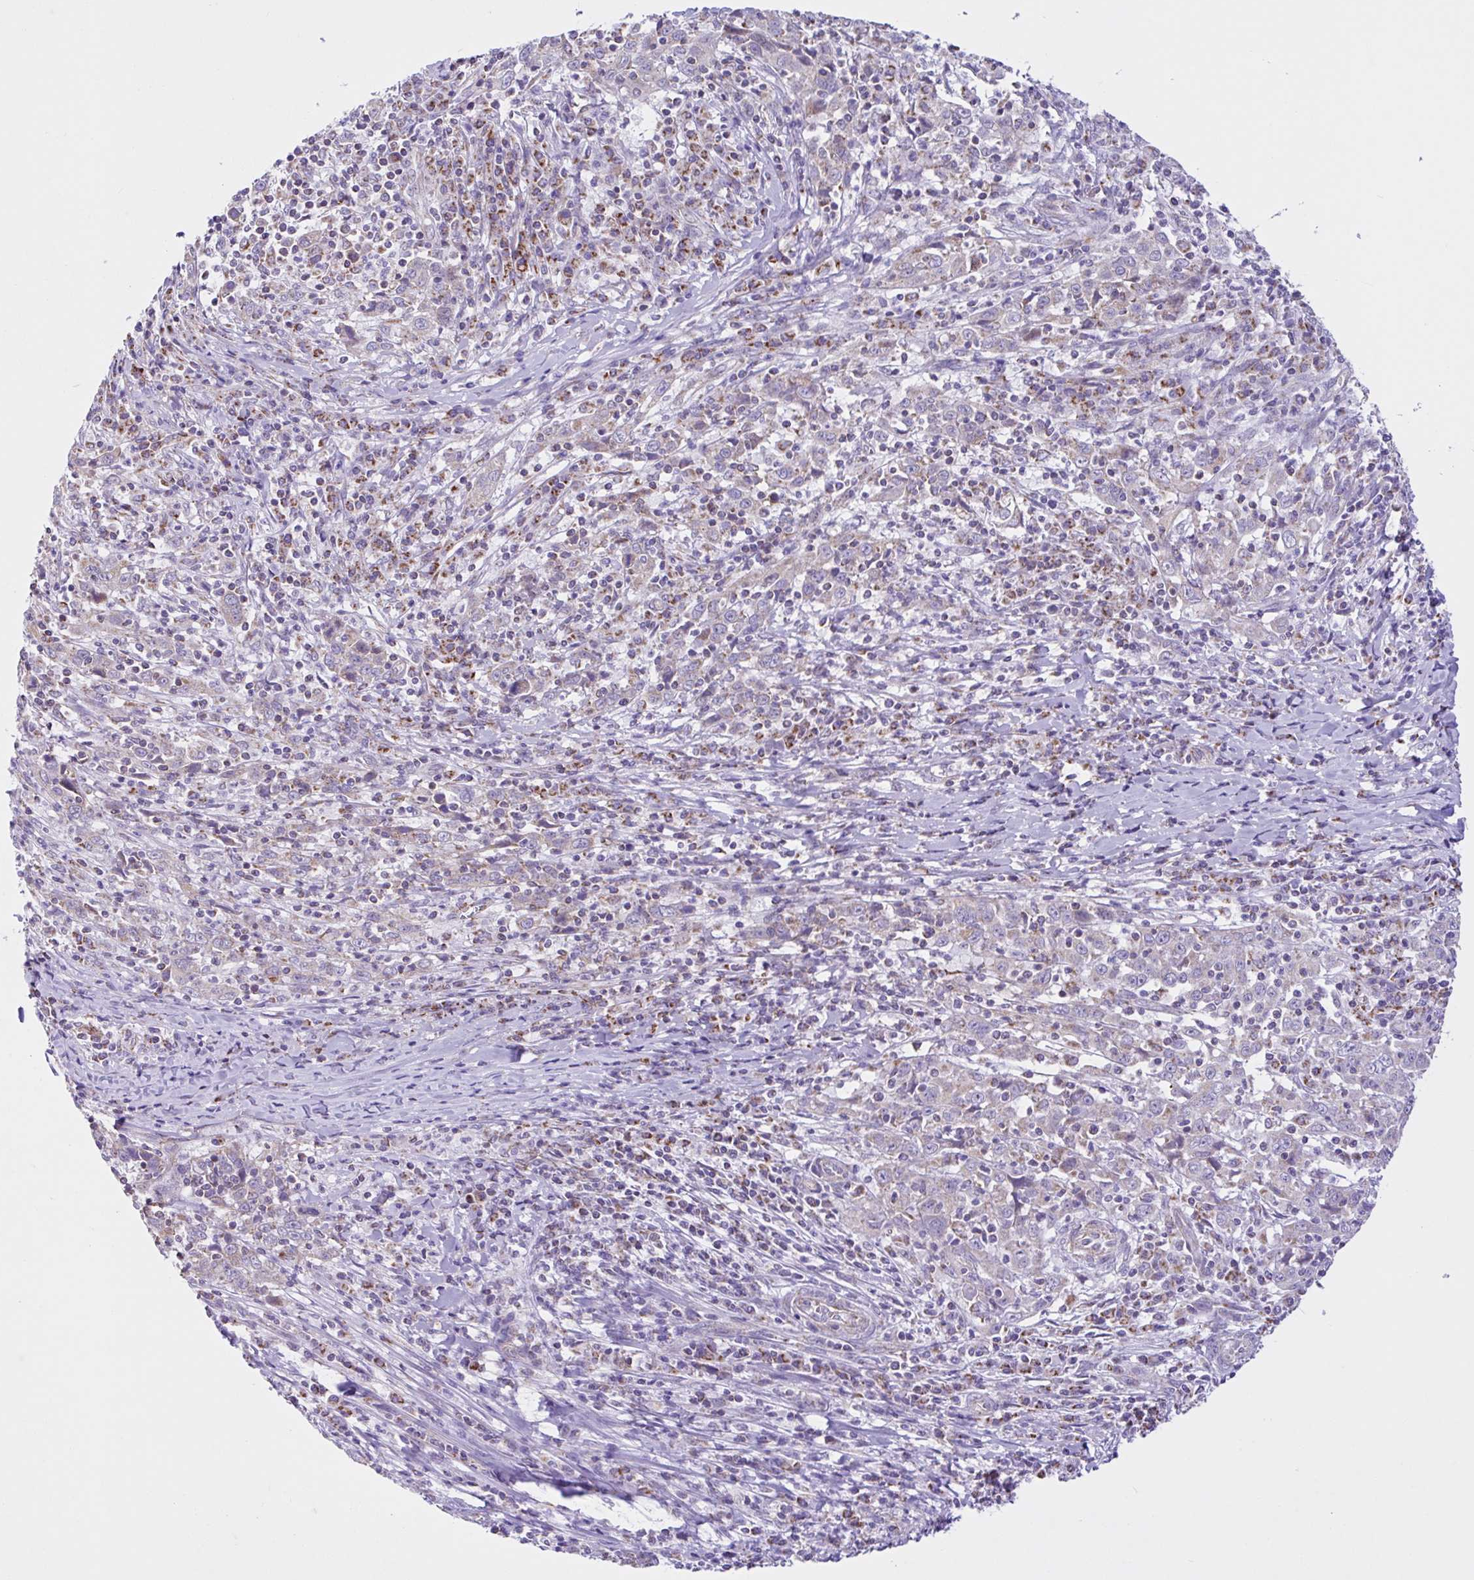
{"staining": {"intensity": "negative", "quantity": "none", "location": "none"}, "tissue": "cervical cancer", "cell_type": "Tumor cells", "image_type": "cancer", "snomed": [{"axis": "morphology", "description": "Squamous cell carcinoma, NOS"}, {"axis": "topography", "description": "Cervix"}], "caption": "High magnification brightfield microscopy of squamous cell carcinoma (cervical) stained with DAB (3,3'-diaminobenzidine) (brown) and counterstained with hematoxylin (blue): tumor cells show no significant staining. (Immunohistochemistry, brightfield microscopy, high magnification).", "gene": "NDUFS2", "patient": {"sex": "female", "age": 46}}